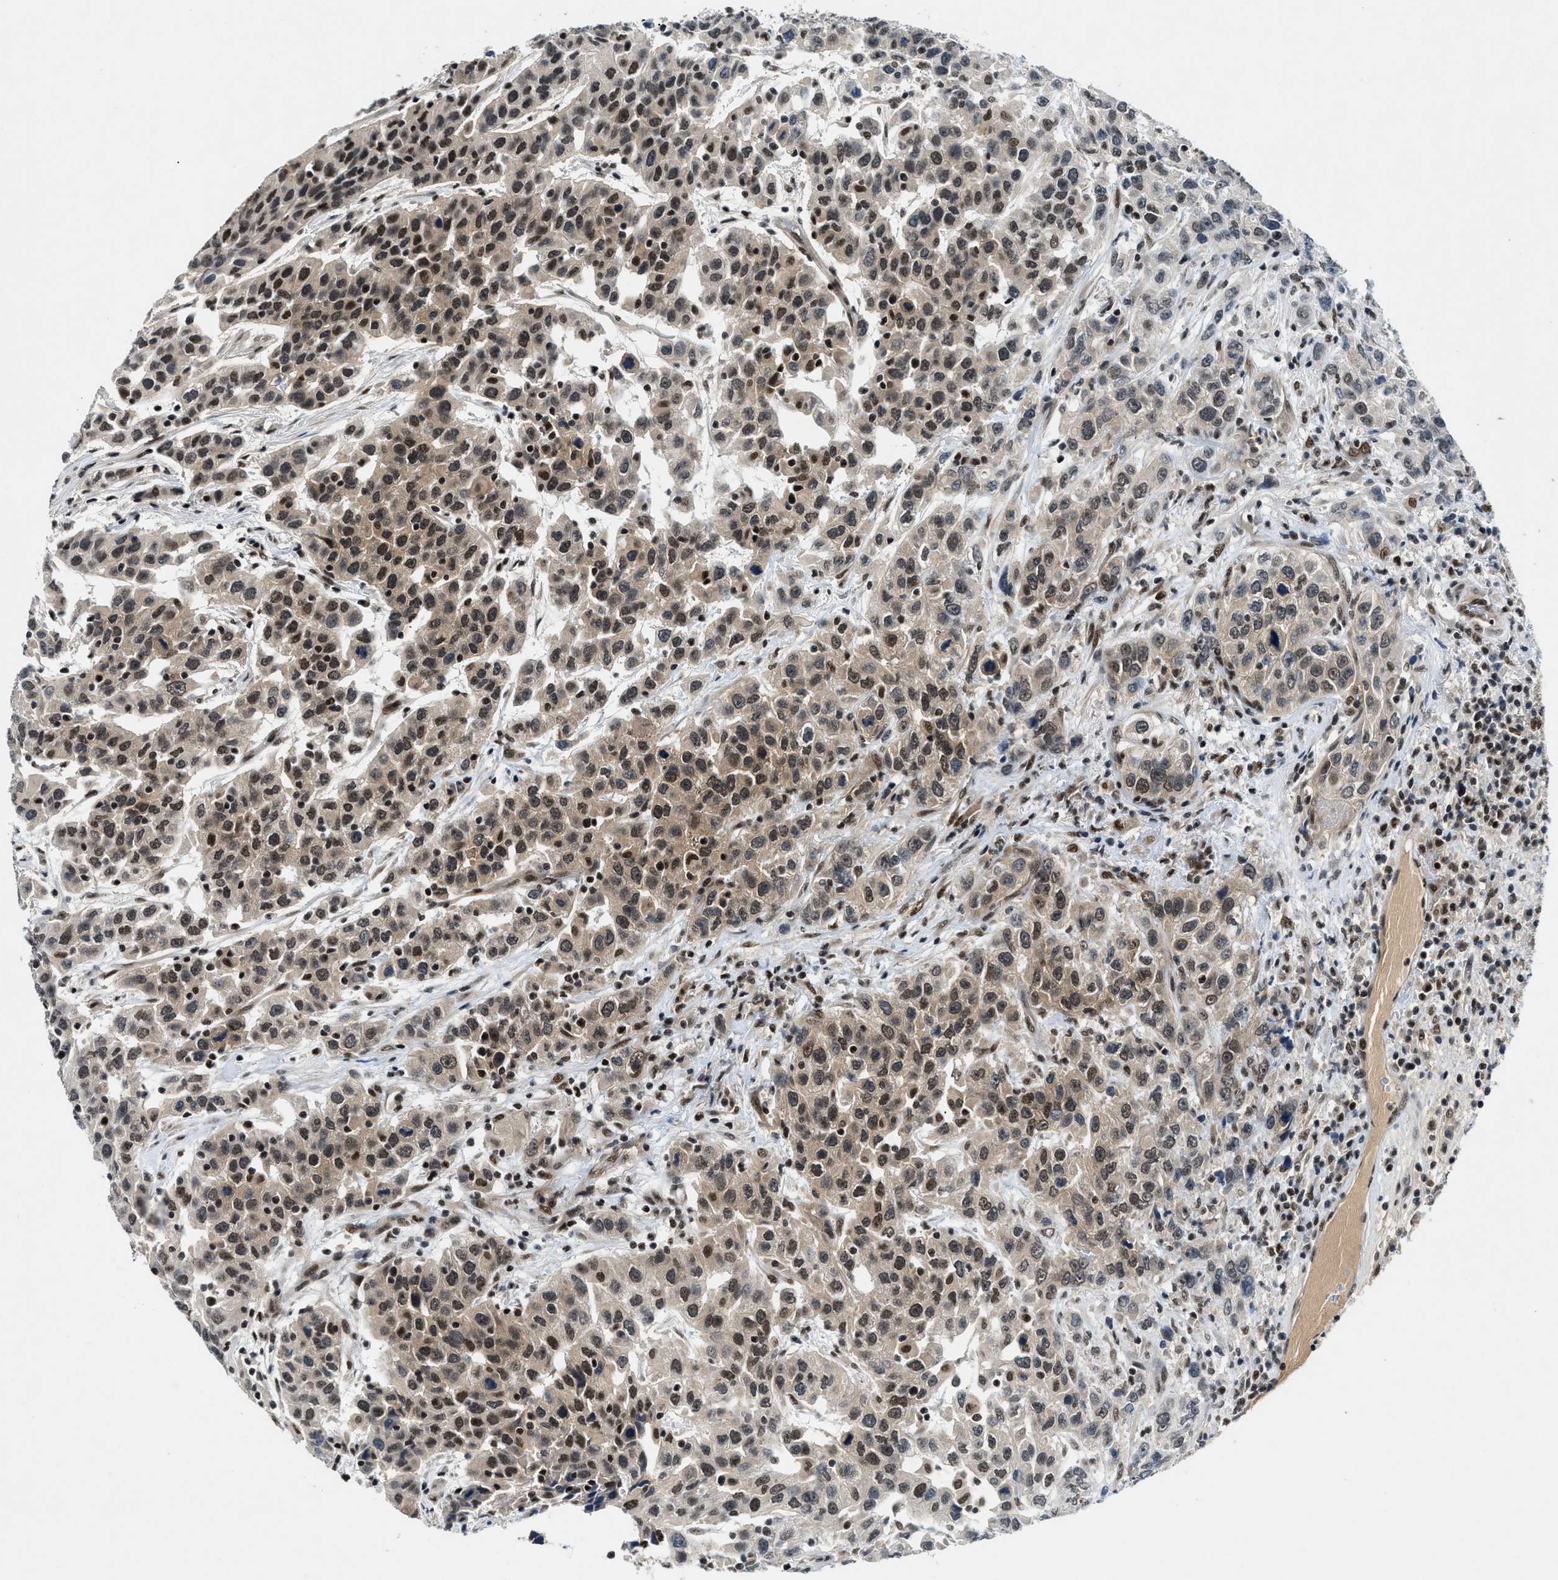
{"staining": {"intensity": "strong", "quantity": ">75%", "location": "cytoplasmic/membranous,nuclear"}, "tissue": "urothelial cancer", "cell_type": "Tumor cells", "image_type": "cancer", "snomed": [{"axis": "morphology", "description": "Urothelial carcinoma, High grade"}, {"axis": "topography", "description": "Urinary bladder"}], "caption": "Protein analysis of urothelial cancer tissue shows strong cytoplasmic/membranous and nuclear positivity in about >75% of tumor cells. The staining was performed using DAB to visualize the protein expression in brown, while the nuclei were stained in blue with hematoxylin (Magnification: 20x).", "gene": "NCOA1", "patient": {"sex": "female", "age": 80}}